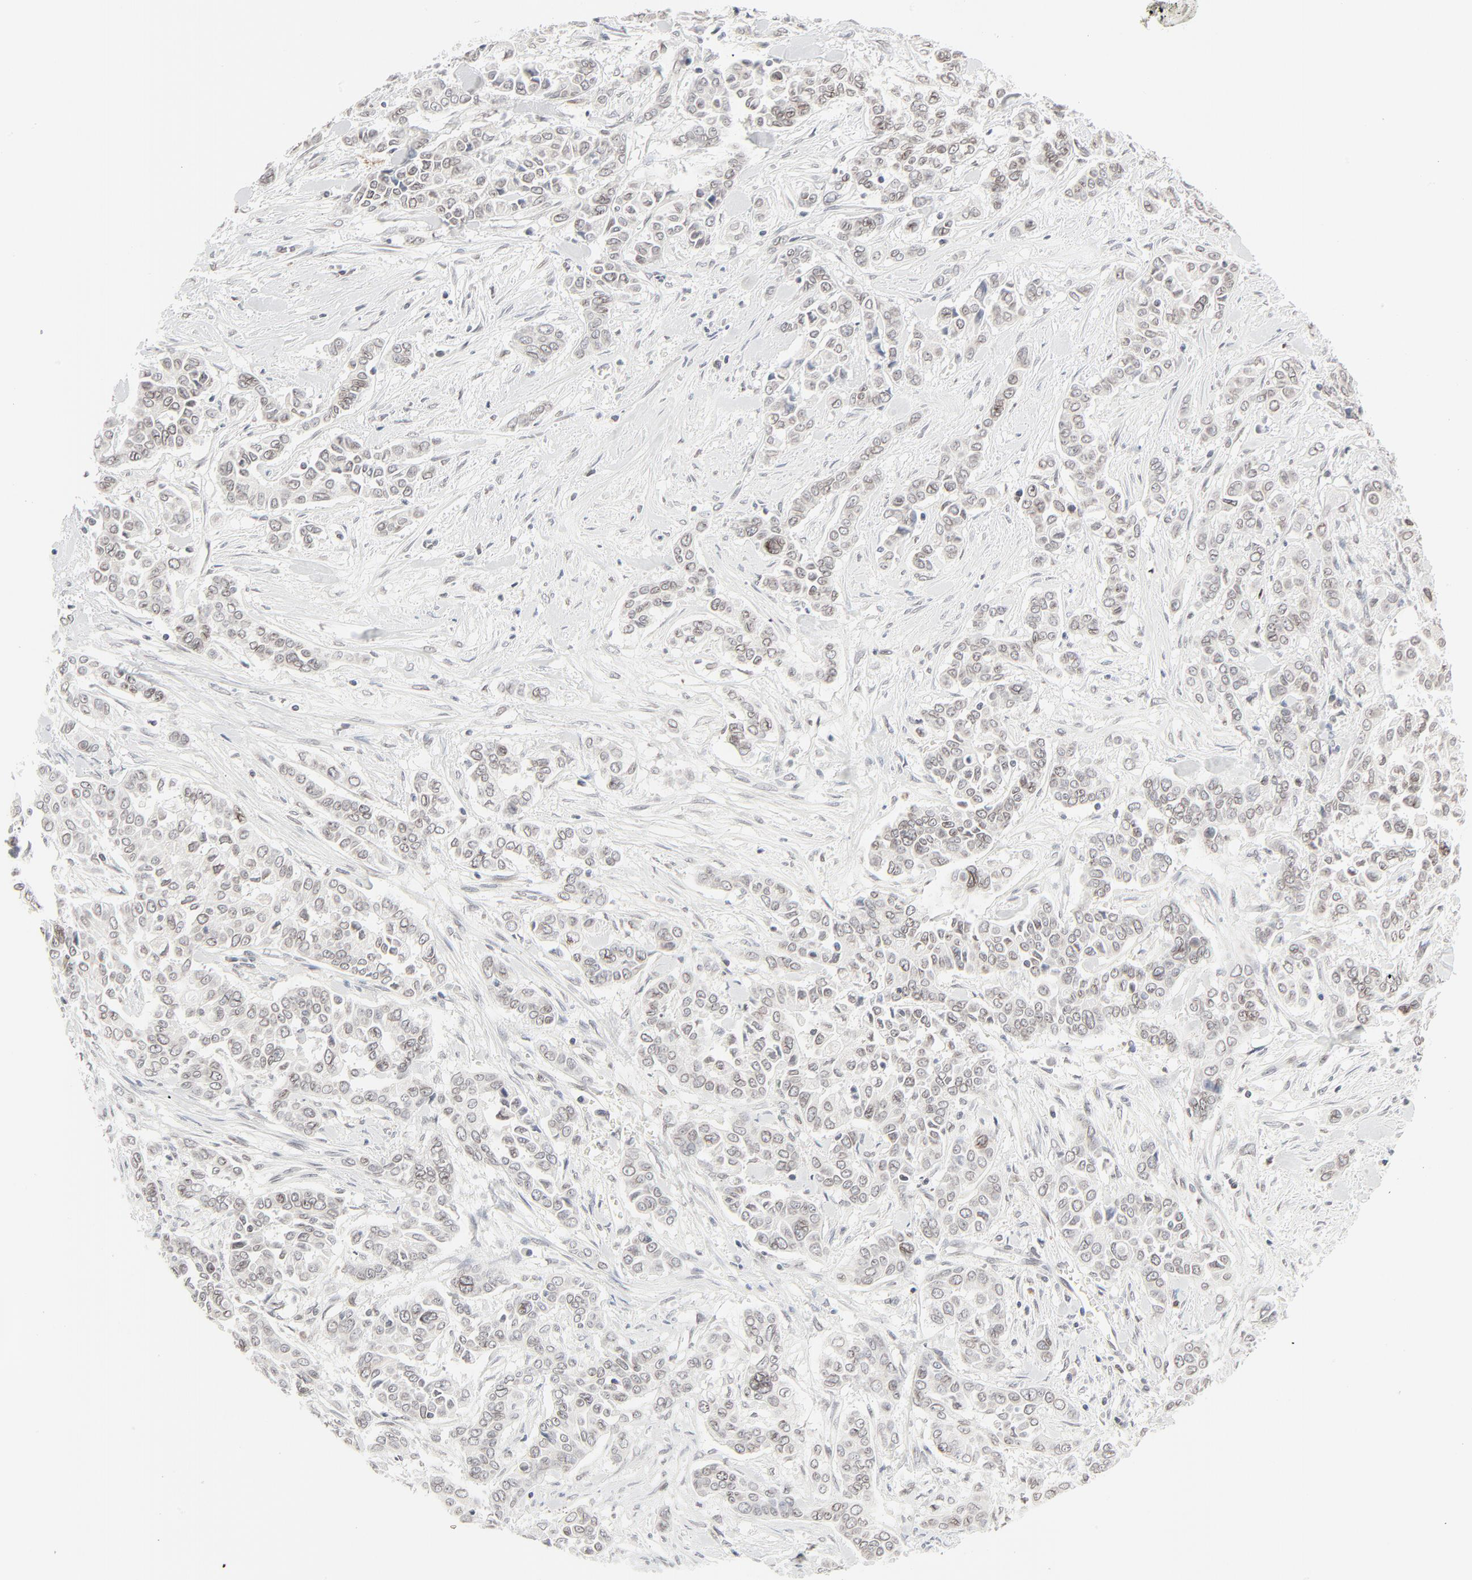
{"staining": {"intensity": "weak", "quantity": "<25%", "location": "cytoplasmic/membranous,nuclear"}, "tissue": "pancreatic cancer", "cell_type": "Tumor cells", "image_type": "cancer", "snomed": [{"axis": "morphology", "description": "Adenocarcinoma, NOS"}, {"axis": "topography", "description": "Pancreas"}], "caption": "Protein analysis of pancreatic adenocarcinoma shows no significant positivity in tumor cells.", "gene": "MAD1L1", "patient": {"sex": "female", "age": 52}}